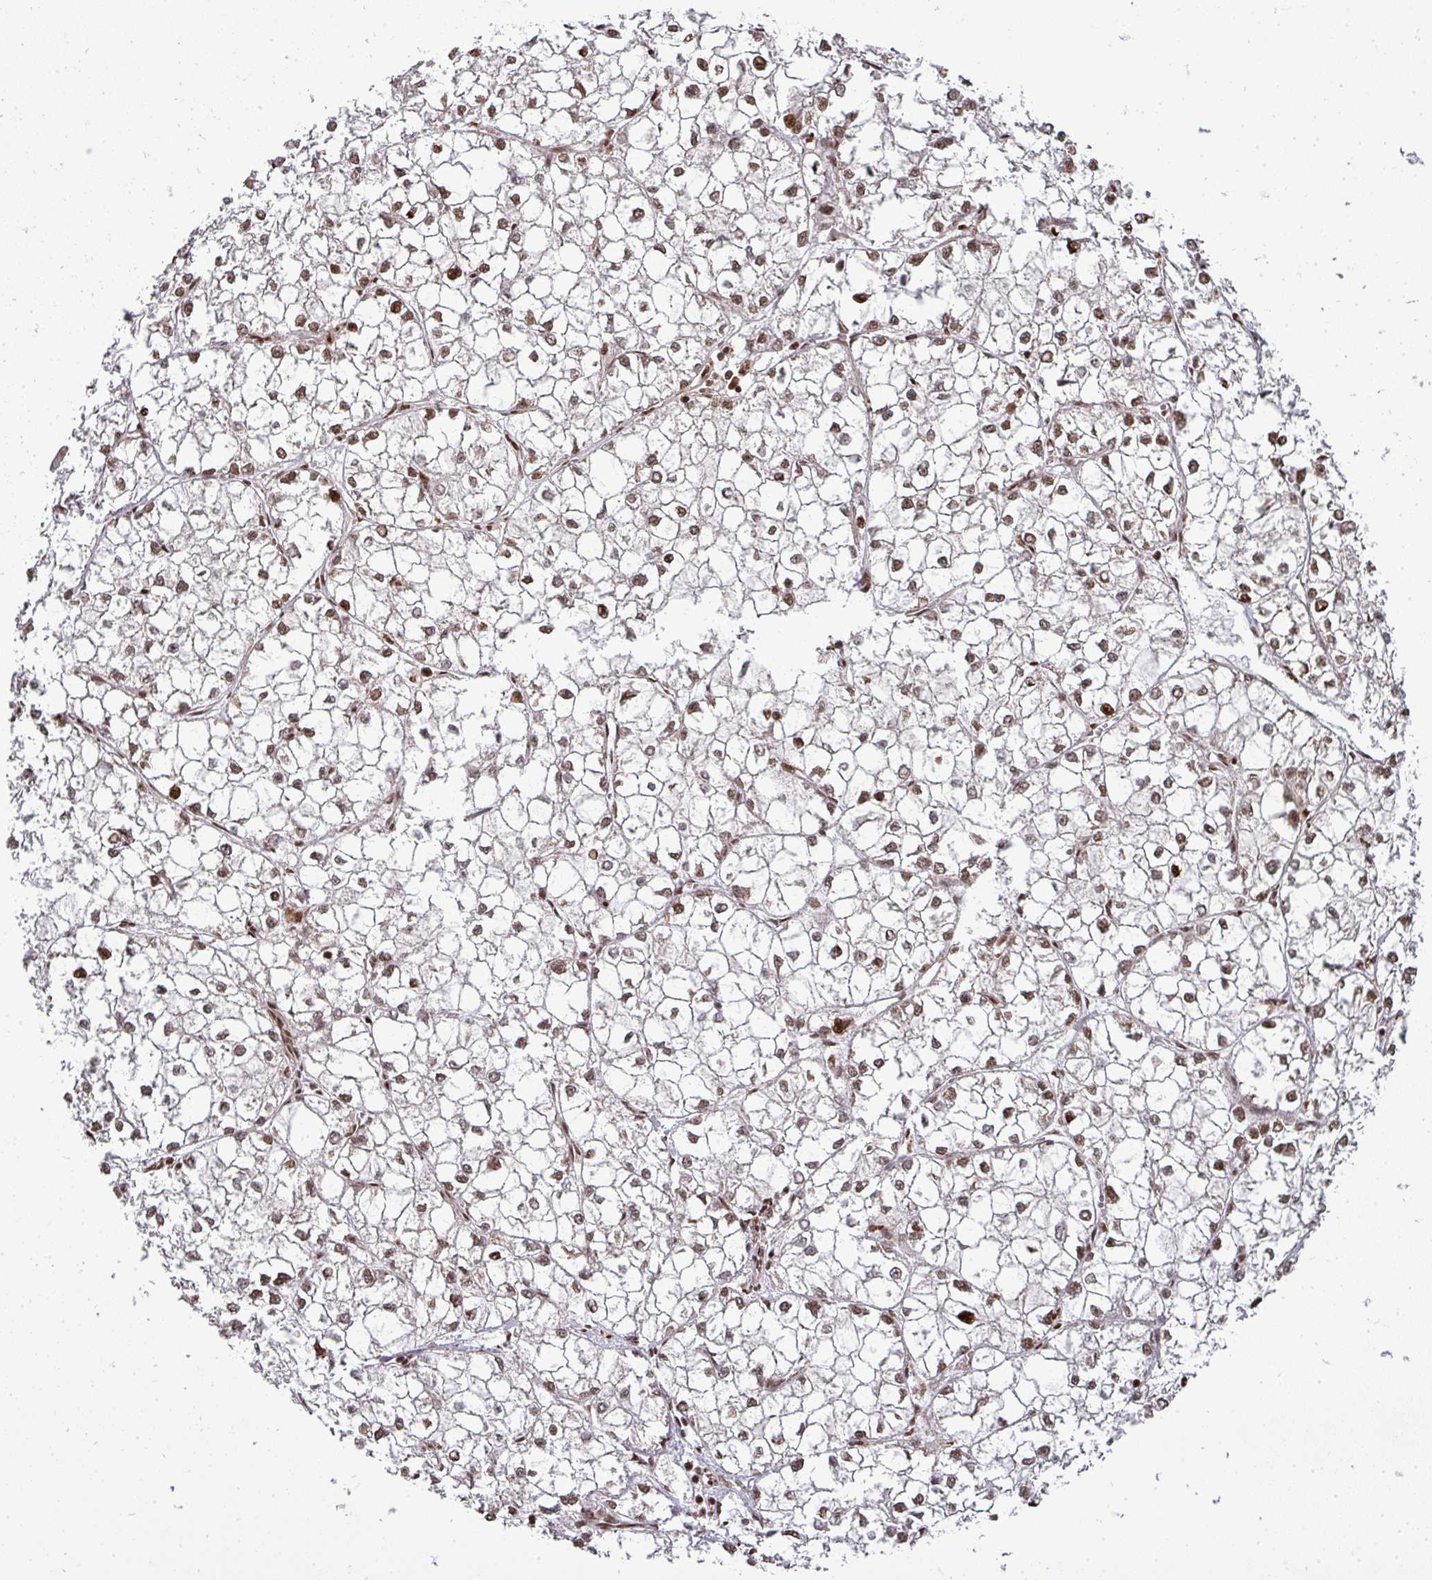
{"staining": {"intensity": "moderate", "quantity": ">75%", "location": "nuclear"}, "tissue": "liver cancer", "cell_type": "Tumor cells", "image_type": "cancer", "snomed": [{"axis": "morphology", "description": "Carcinoma, Hepatocellular, NOS"}, {"axis": "topography", "description": "Liver"}], "caption": "High-magnification brightfield microscopy of hepatocellular carcinoma (liver) stained with DAB (3,3'-diaminobenzidine) (brown) and counterstained with hematoxylin (blue). tumor cells exhibit moderate nuclear expression is present in approximately>75% of cells. (DAB IHC with brightfield microscopy, high magnification).", "gene": "PATZ1", "patient": {"sex": "female", "age": 43}}